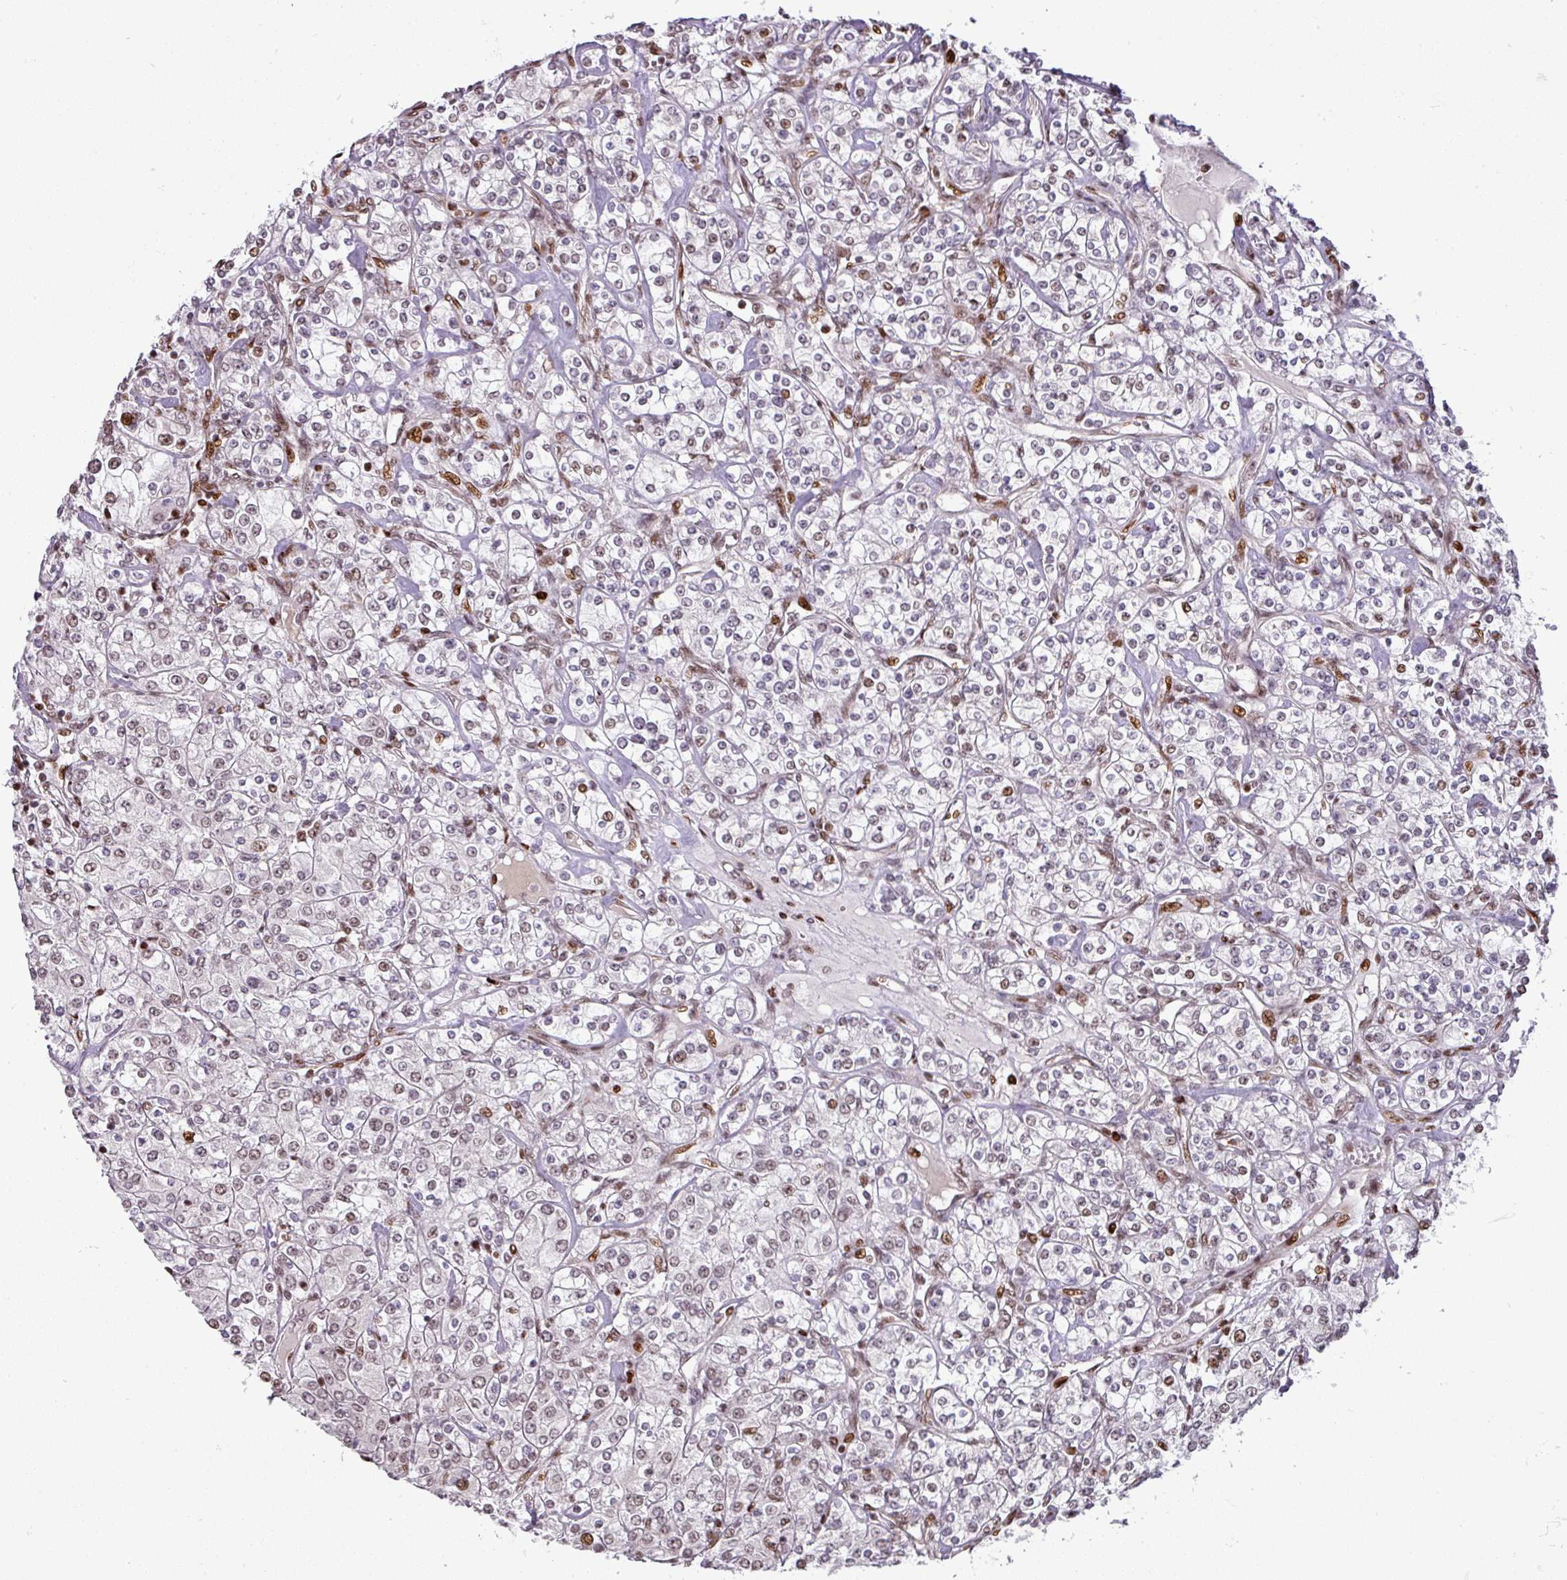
{"staining": {"intensity": "moderate", "quantity": "<25%", "location": "nuclear"}, "tissue": "renal cancer", "cell_type": "Tumor cells", "image_type": "cancer", "snomed": [{"axis": "morphology", "description": "Adenocarcinoma, NOS"}, {"axis": "topography", "description": "Kidney"}], "caption": "IHC histopathology image of renal cancer stained for a protein (brown), which displays low levels of moderate nuclear expression in about <25% of tumor cells.", "gene": "MYSM1", "patient": {"sex": "male", "age": 77}}